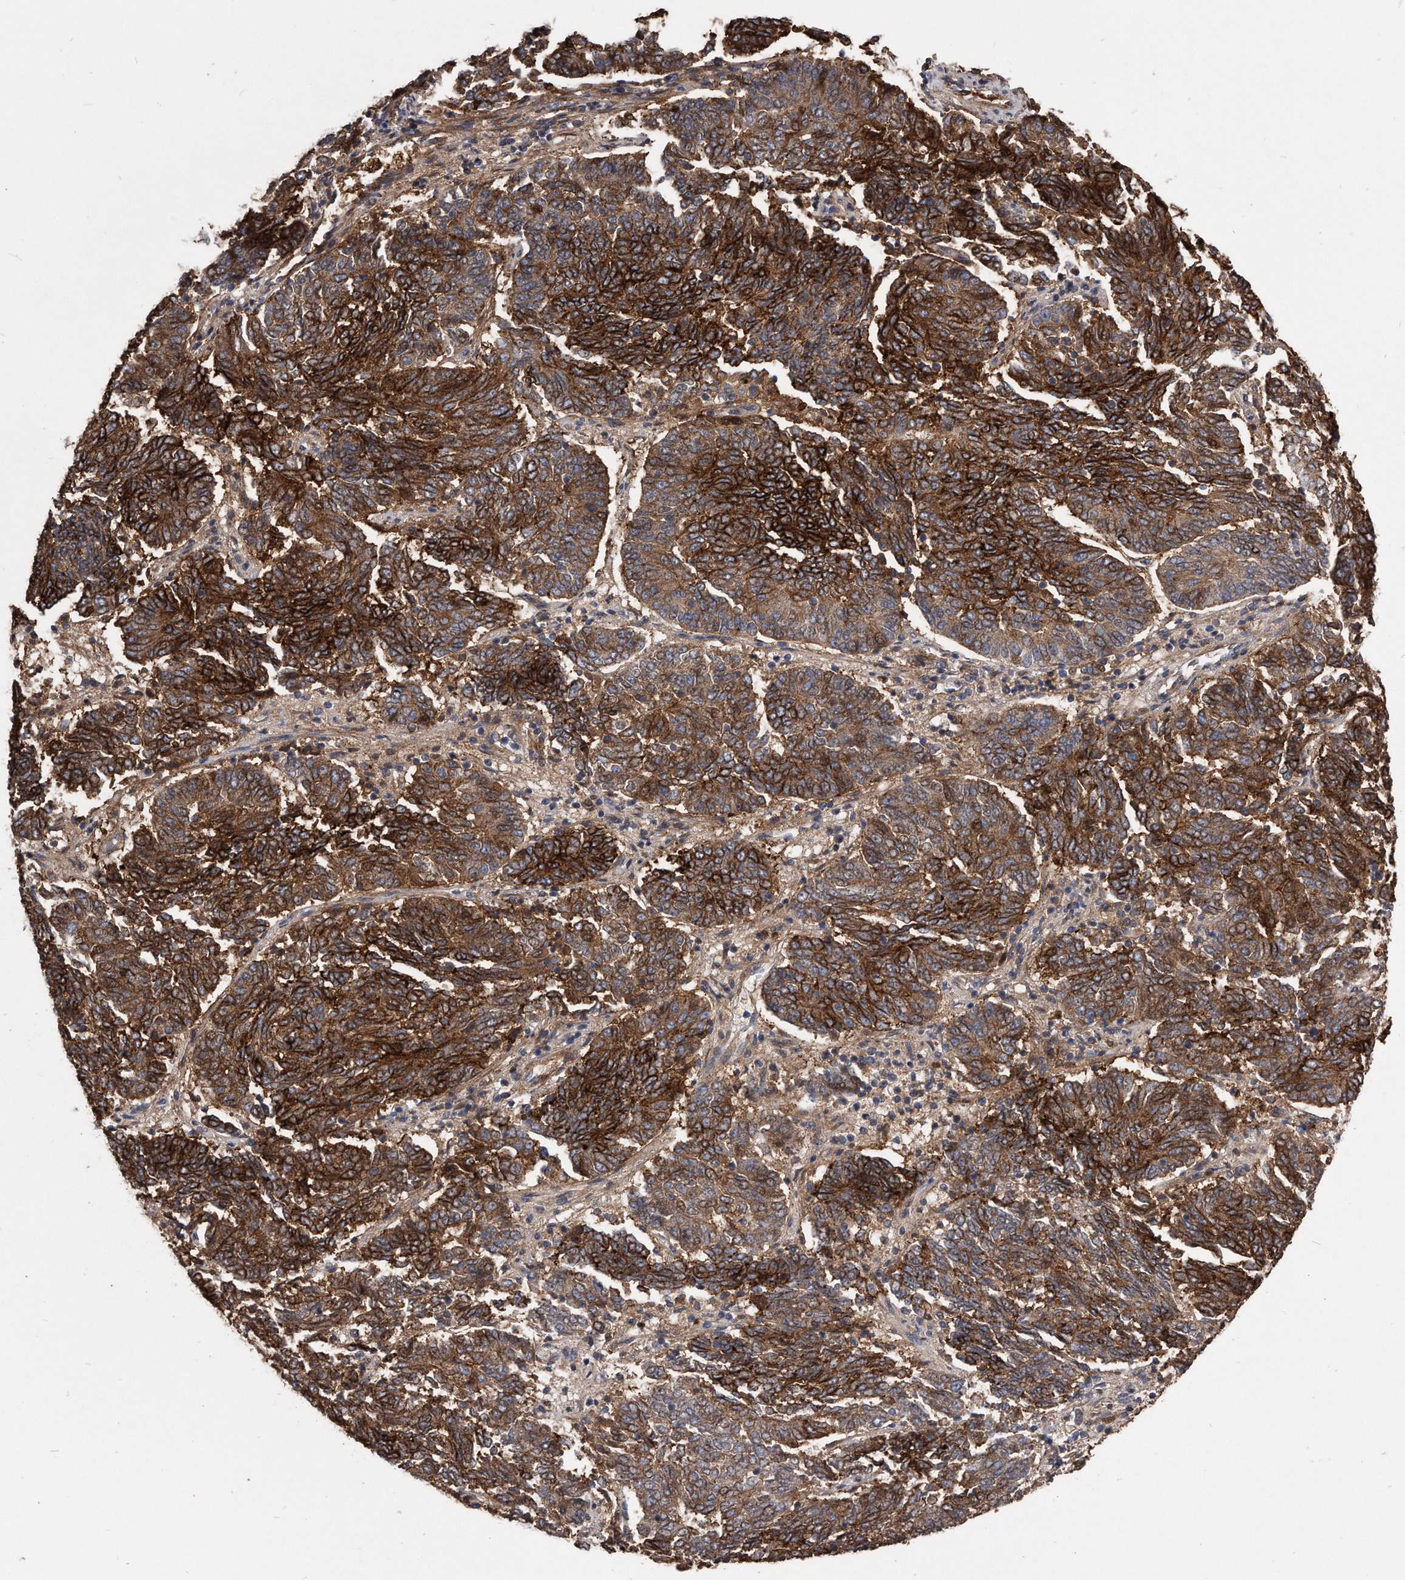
{"staining": {"intensity": "strong", "quantity": ">75%", "location": "cytoplasmic/membranous"}, "tissue": "endometrial cancer", "cell_type": "Tumor cells", "image_type": "cancer", "snomed": [{"axis": "morphology", "description": "Adenocarcinoma, NOS"}, {"axis": "topography", "description": "Endometrium"}], "caption": "High-power microscopy captured an immunohistochemistry (IHC) micrograph of endometrial cancer (adenocarcinoma), revealing strong cytoplasmic/membranous positivity in approximately >75% of tumor cells. The staining was performed using DAB to visualize the protein expression in brown, while the nuclei were stained in blue with hematoxylin (Magnification: 20x).", "gene": "IL20RA", "patient": {"sex": "female", "age": 80}}